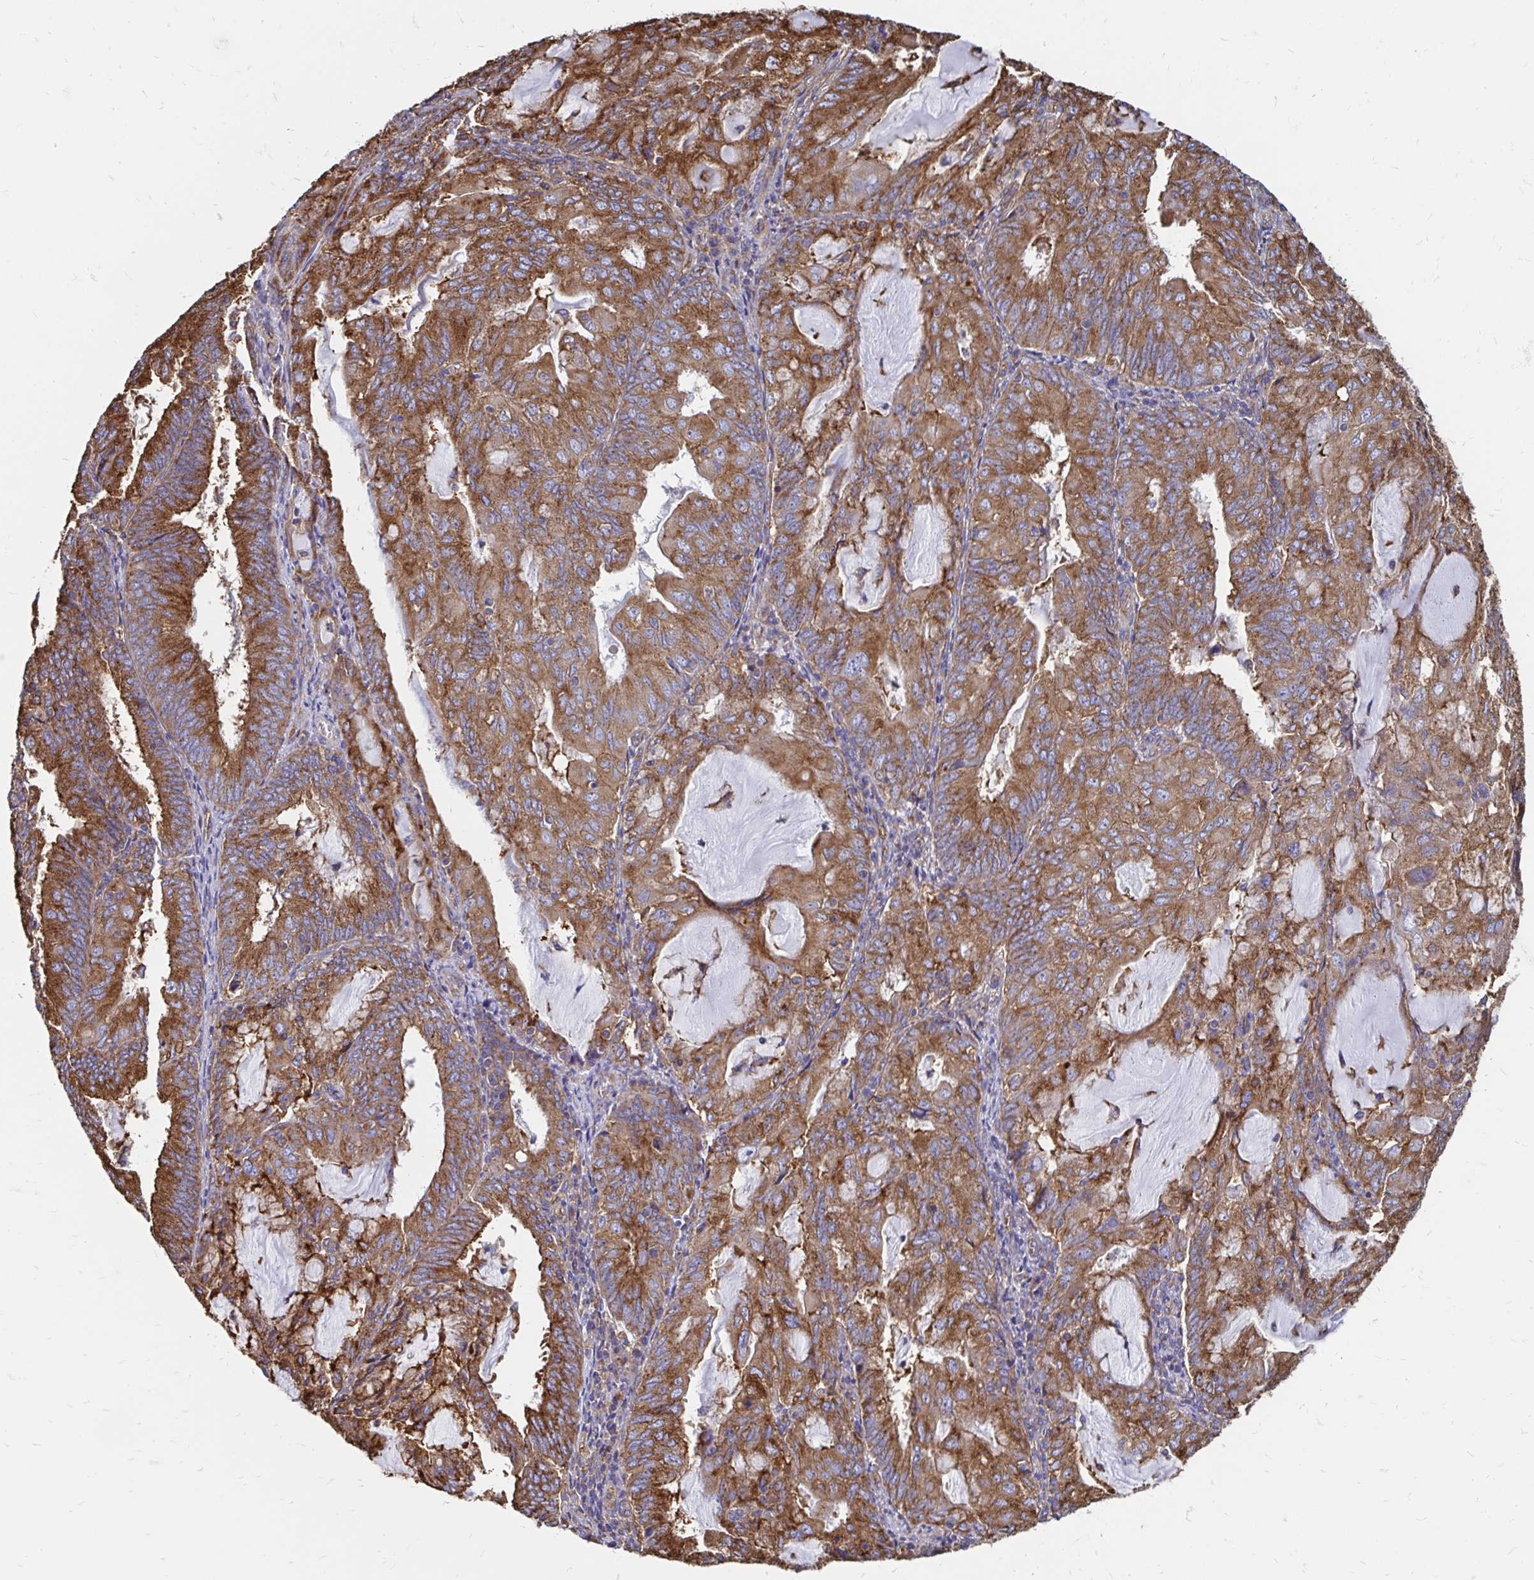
{"staining": {"intensity": "strong", "quantity": ">75%", "location": "cytoplasmic/membranous"}, "tissue": "endometrial cancer", "cell_type": "Tumor cells", "image_type": "cancer", "snomed": [{"axis": "morphology", "description": "Adenocarcinoma, NOS"}, {"axis": "topography", "description": "Endometrium"}], "caption": "Protein staining of adenocarcinoma (endometrial) tissue exhibits strong cytoplasmic/membranous positivity in about >75% of tumor cells. (DAB (3,3'-diaminobenzidine) IHC, brown staining for protein, blue staining for nuclei).", "gene": "CLTC", "patient": {"sex": "female", "age": 81}}